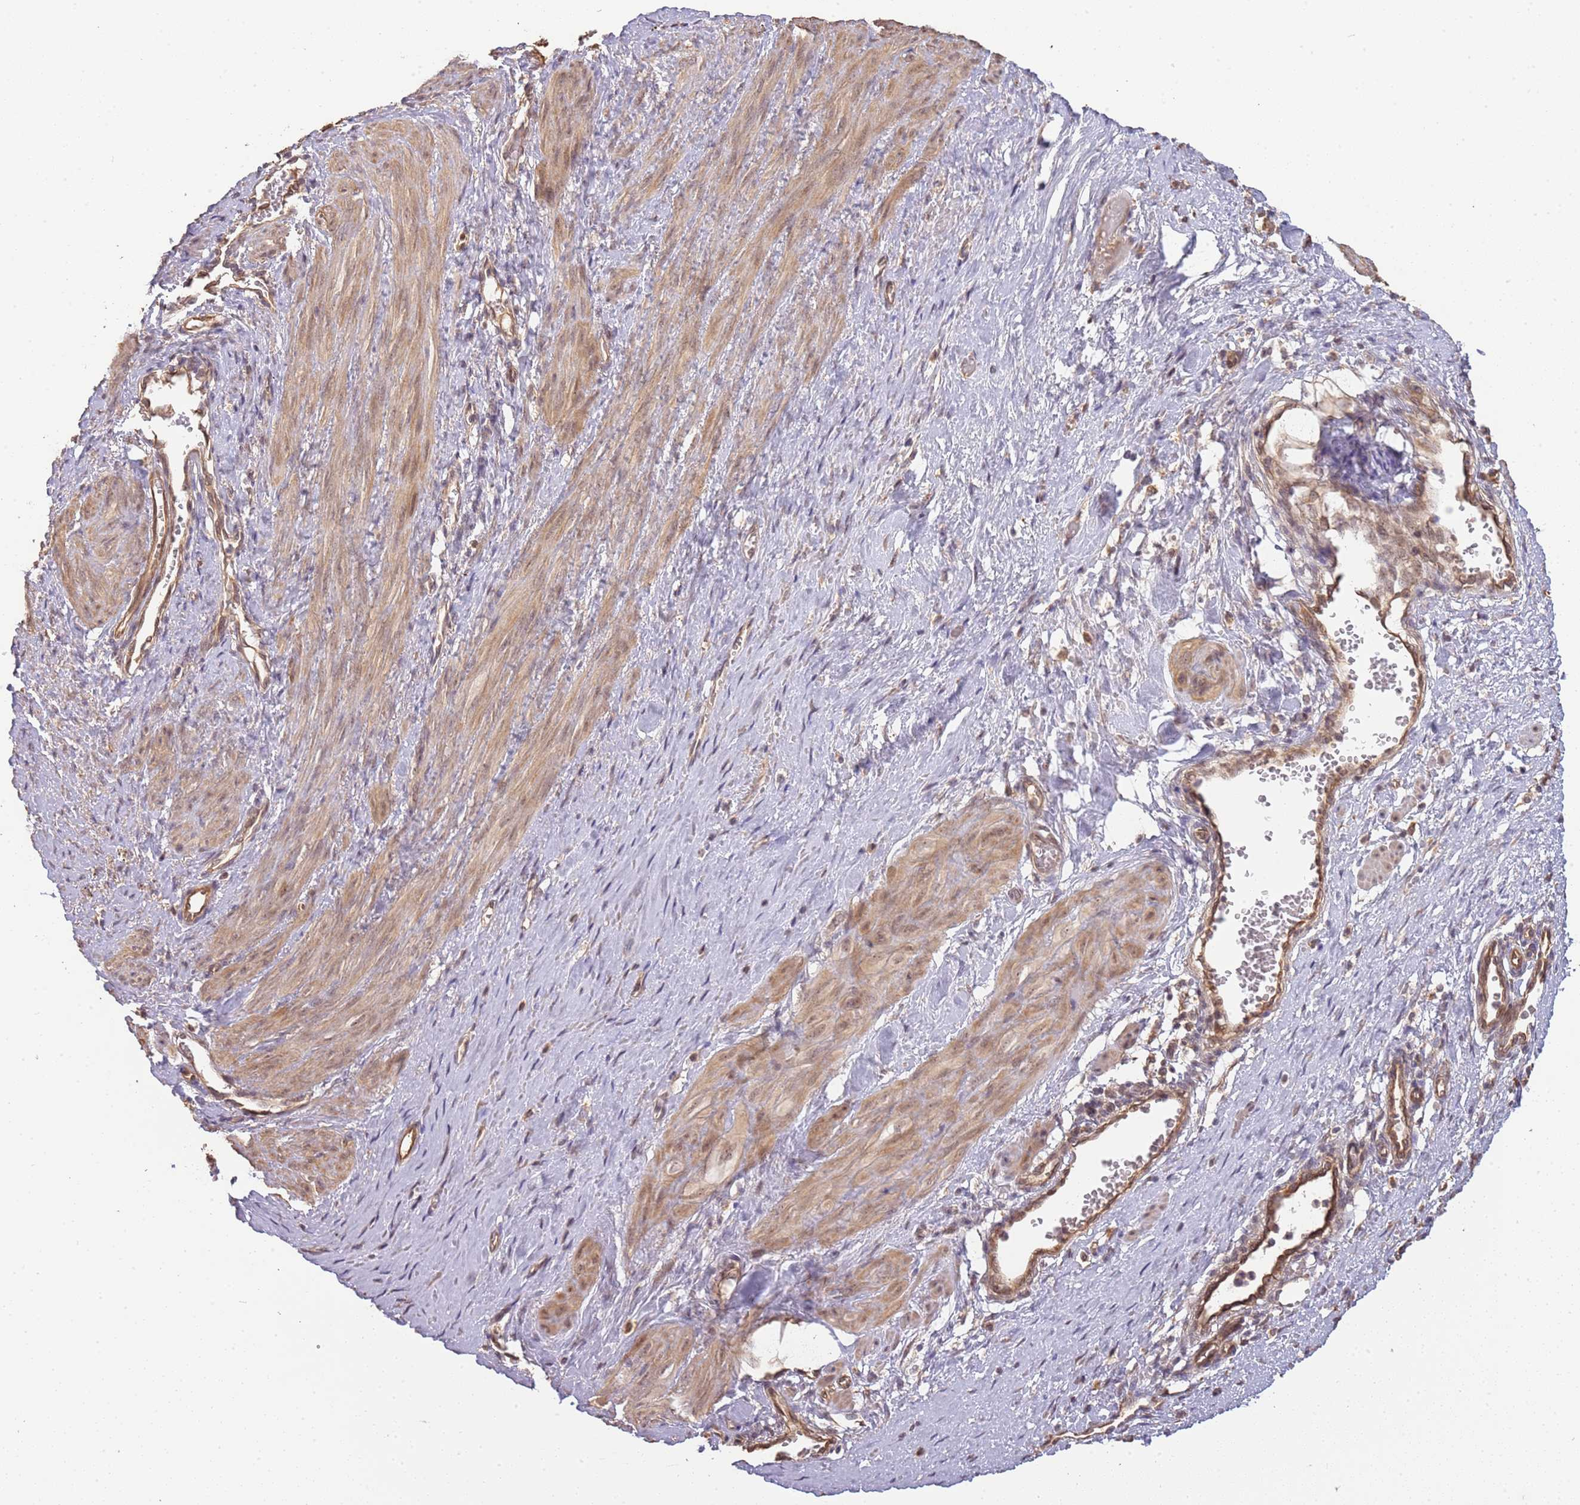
{"staining": {"intensity": "moderate", "quantity": ">75%", "location": "cytoplasmic/membranous,nuclear"}, "tissue": "smooth muscle", "cell_type": "Smooth muscle cells", "image_type": "normal", "snomed": [{"axis": "morphology", "description": "Normal tissue, NOS"}, {"axis": "topography", "description": "Endometrium"}], "caption": "Protein staining of unremarkable smooth muscle shows moderate cytoplasmic/membranous,nuclear positivity in about >75% of smooth muscle cells. The protein of interest is stained brown, and the nuclei are stained in blue (DAB (3,3'-diaminobenzidine) IHC with brightfield microscopy, high magnification).", "gene": "SURF2", "patient": {"sex": "female", "age": 33}}